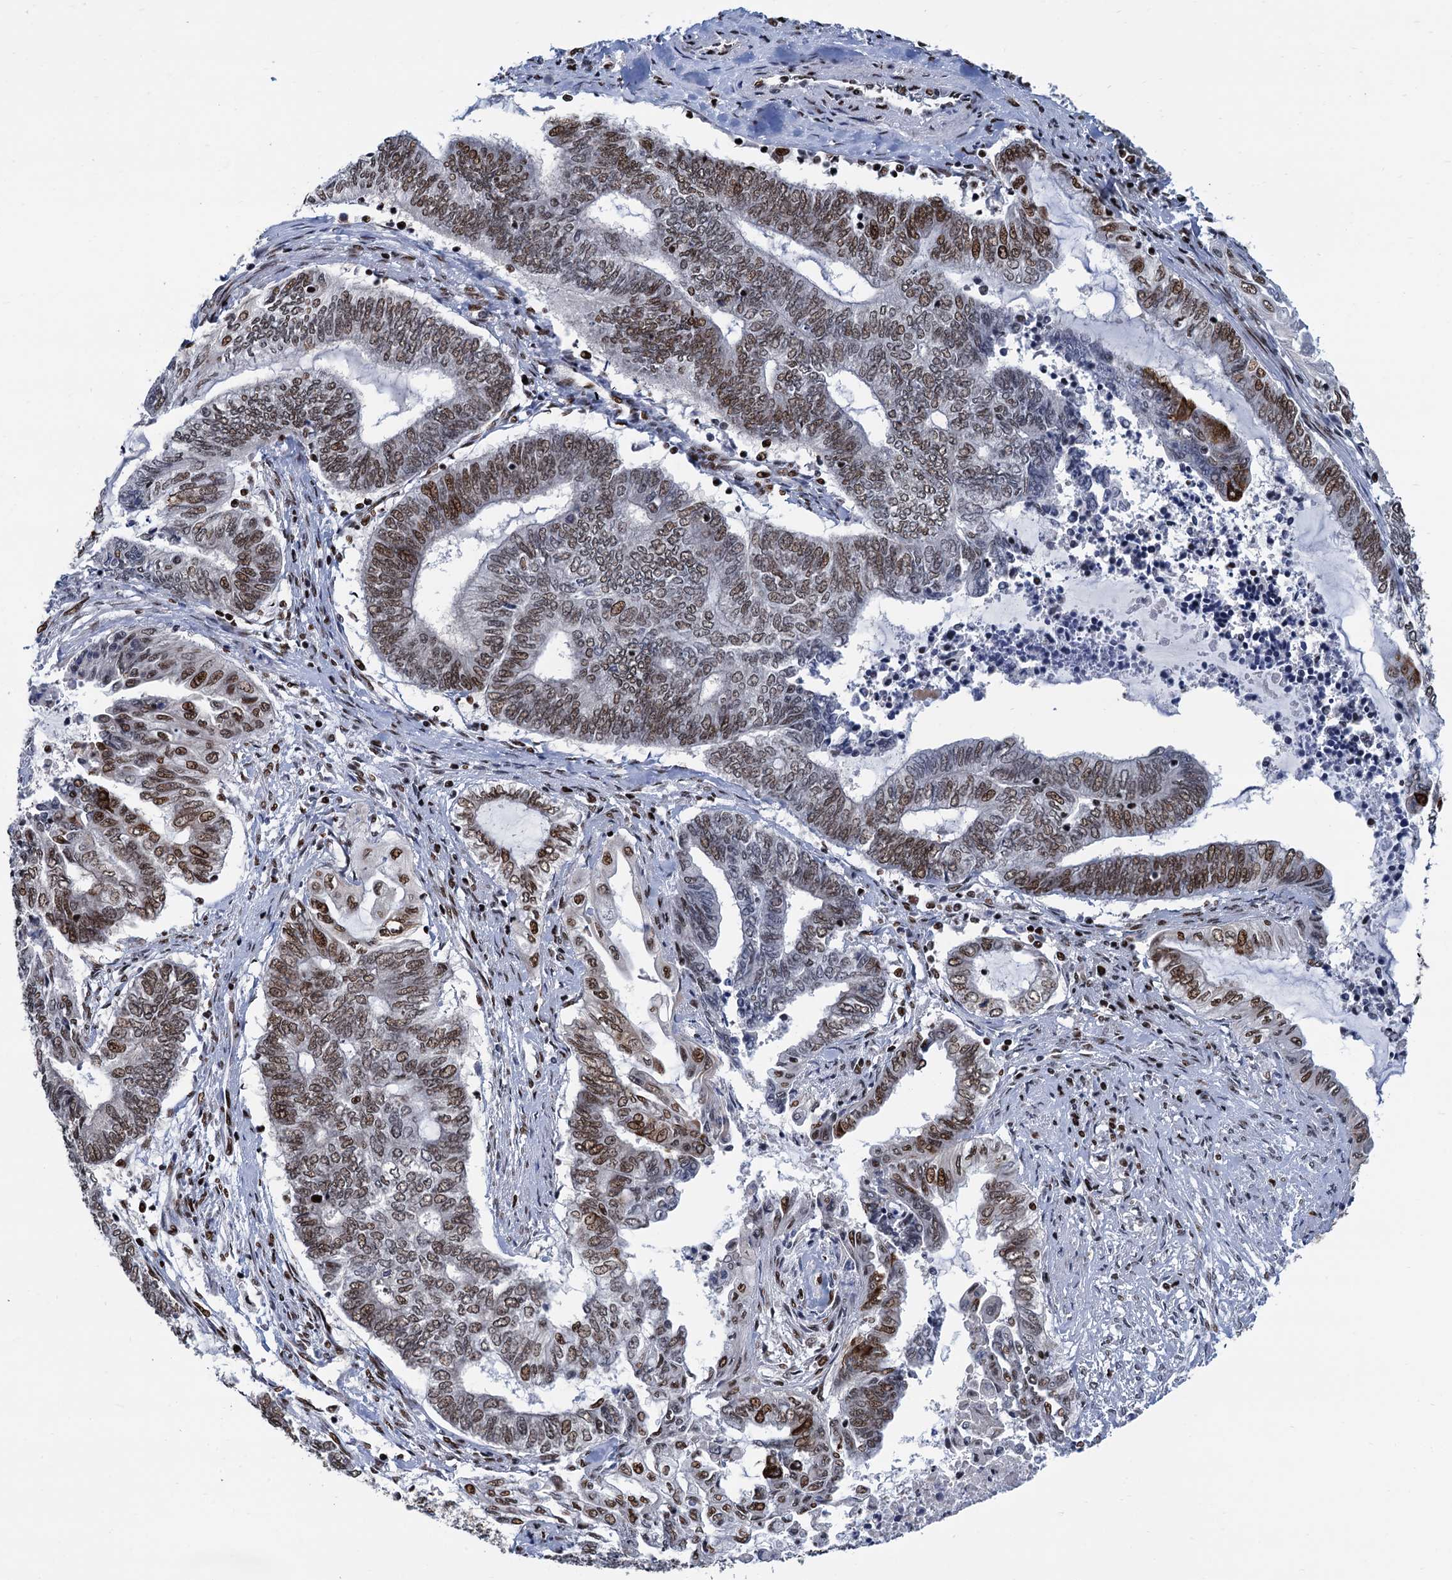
{"staining": {"intensity": "moderate", "quantity": ">75%", "location": "nuclear"}, "tissue": "endometrial cancer", "cell_type": "Tumor cells", "image_type": "cancer", "snomed": [{"axis": "morphology", "description": "Adenocarcinoma, NOS"}, {"axis": "topography", "description": "Uterus"}, {"axis": "topography", "description": "Endometrium"}], "caption": "DAB (3,3'-diaminobenzidine) immunohistochemical staining of human adenocarcinoma (endometrial) shows moderate nuclear protein expression in approximately >75% of tumor cells.", "gene": "PPP4R1", "patient": {"sex": "female", "age": 70}}